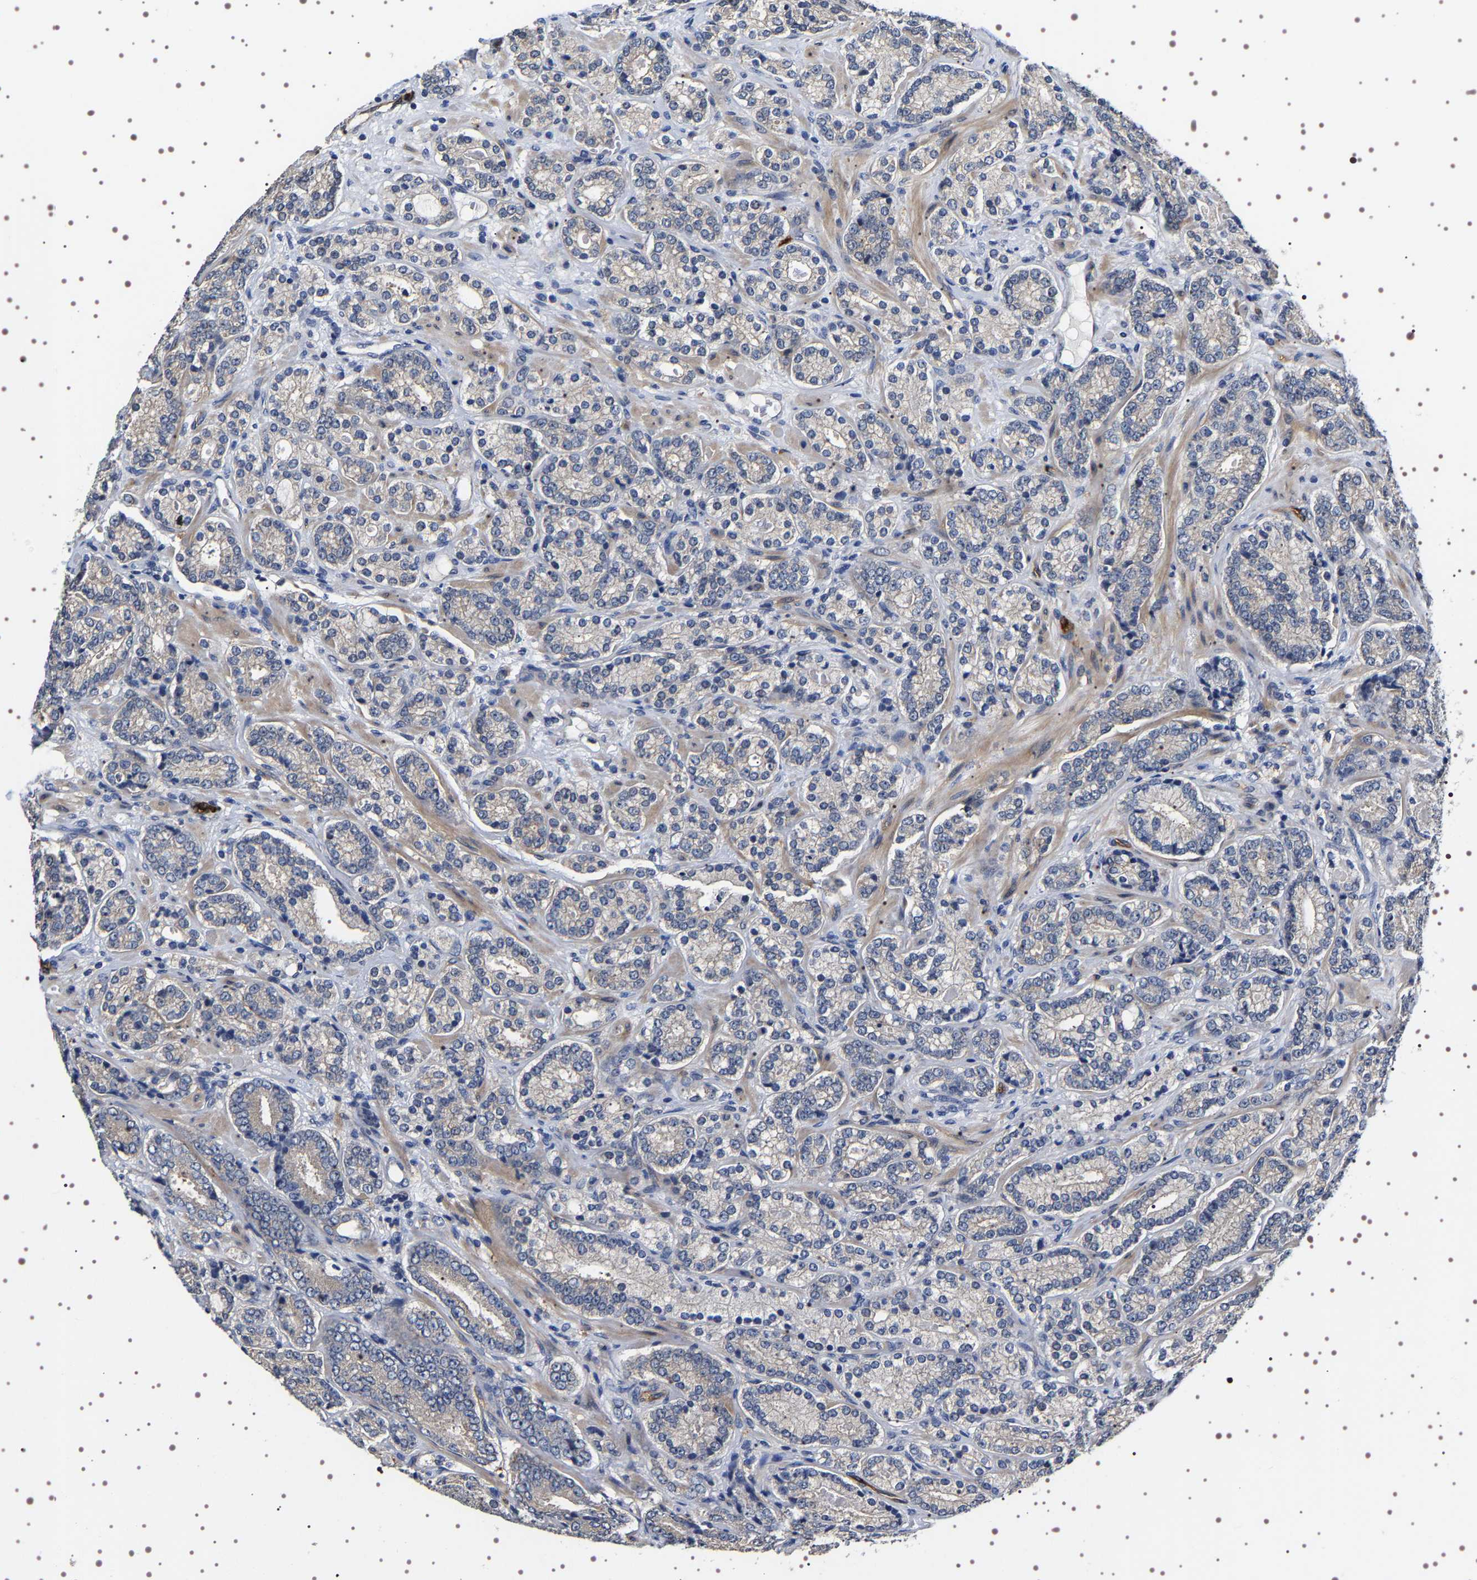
{"staining": {"intensity": "weak", "quantity": "<25%", "location": "cytoplasmic/membranous"}, "tissue": "prostate cancer", "cell_type": "Tumor cells", "image_type": "cancer", "snomed": [{"axis": "morphology", "description": "Adenocarcinoma, High grade"}, {"axis": "topography", "description": "Prostate"}], "caption": "Immunohistochemistry histopathology image of adenocarcinoma (high-grade) (prostate) stained for a protein (brown), which reveals no expression in tumor cells.", "gene": "ALPL", "patient": {"sex": "male", "age": 61}}